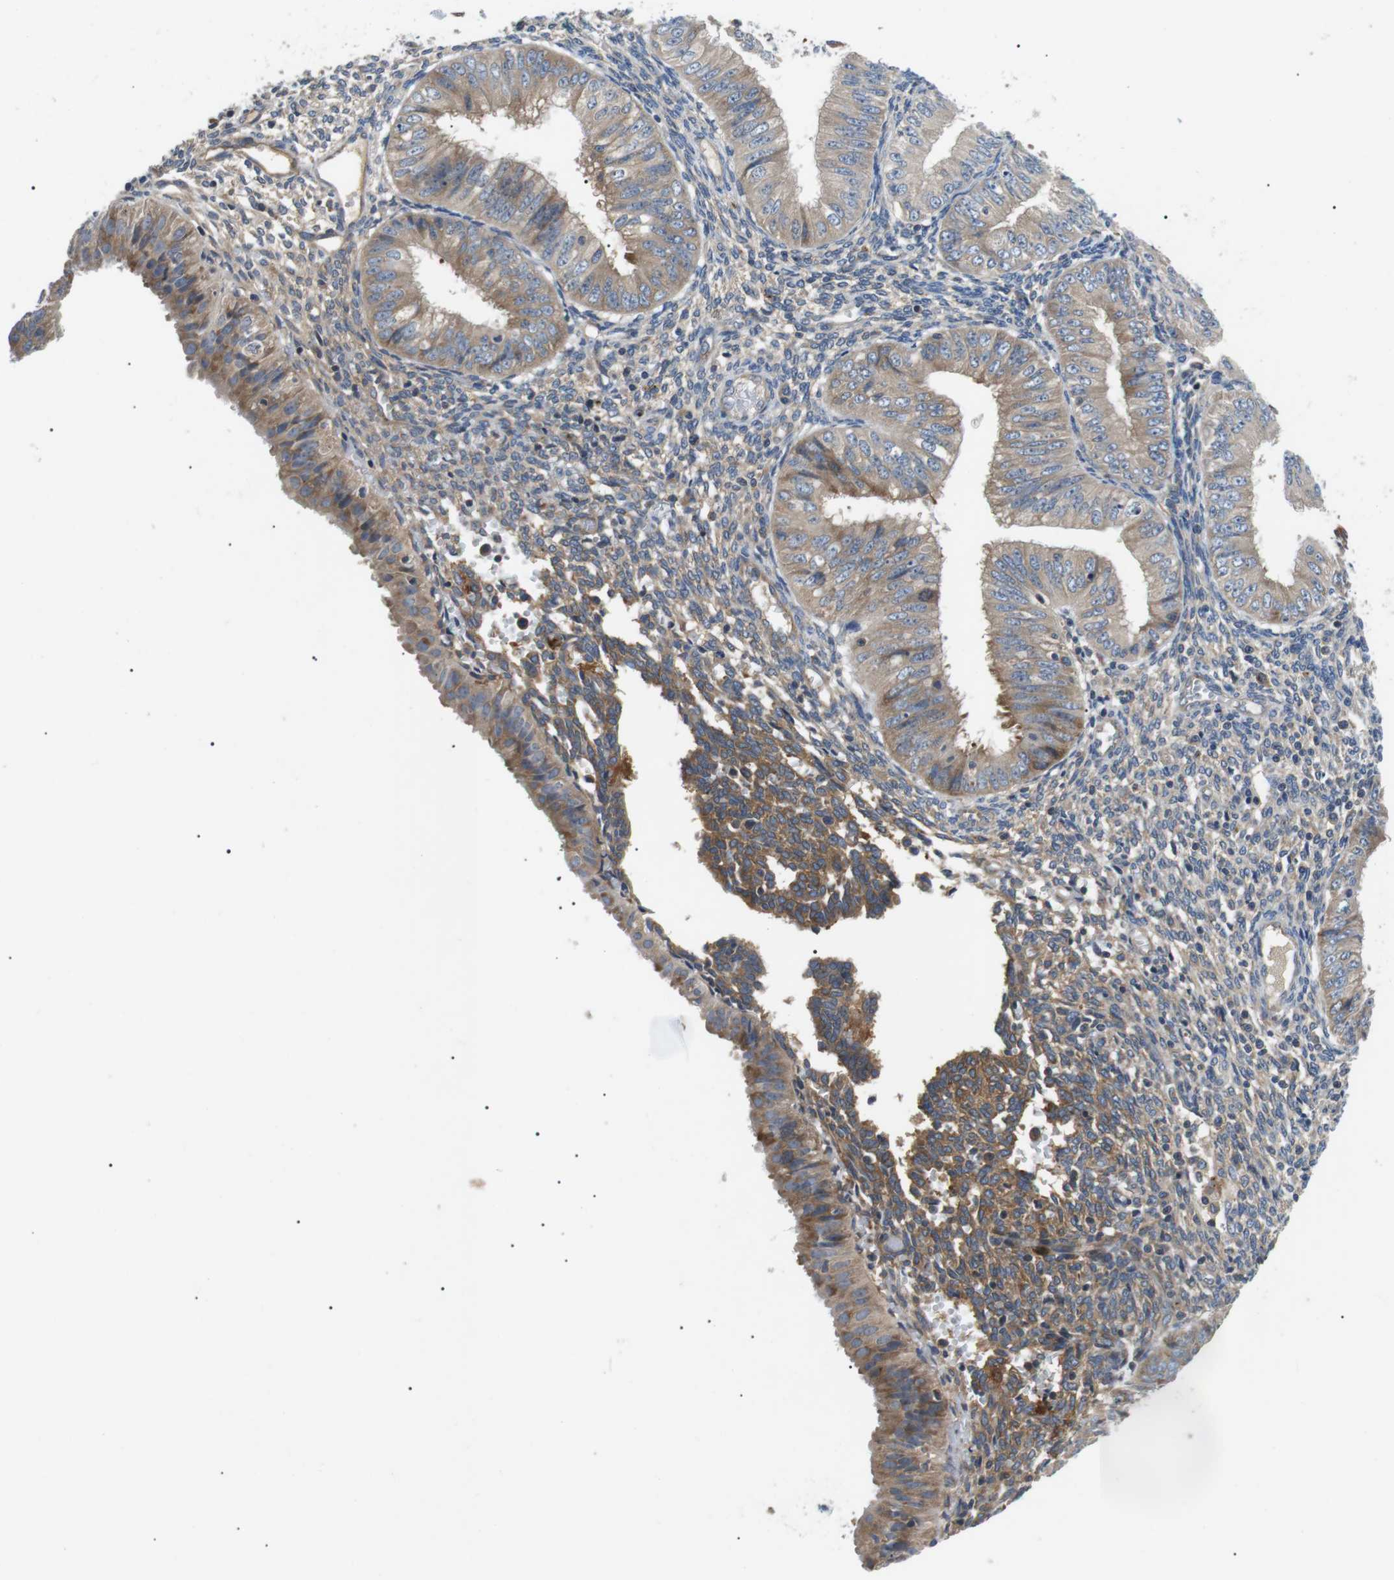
{"staining": {"intensity": "moderate", "quantity": ">75%", "location": "cytoplasmic/membranous"}, "tissue": "endometrial cancer", "cell_type": "Tumor cells", "image_type": "cancer", "snomed": [{"axis": "morphology", "description": "Normal tissue, NOS"}, {"axis": "morphology", "description": "Adenocarcinoma, NOS"}, {"axis": "topography", "description": "Endometrium"}], "caption": "Protein staining of adenocarcinoma (endometrial) tissue shows moderate cytoplasmic/membranous staining in approximately >75% of tumor cells.", "gene": "DIPK1A", "patient": {"sex": "female", "age": 53}}